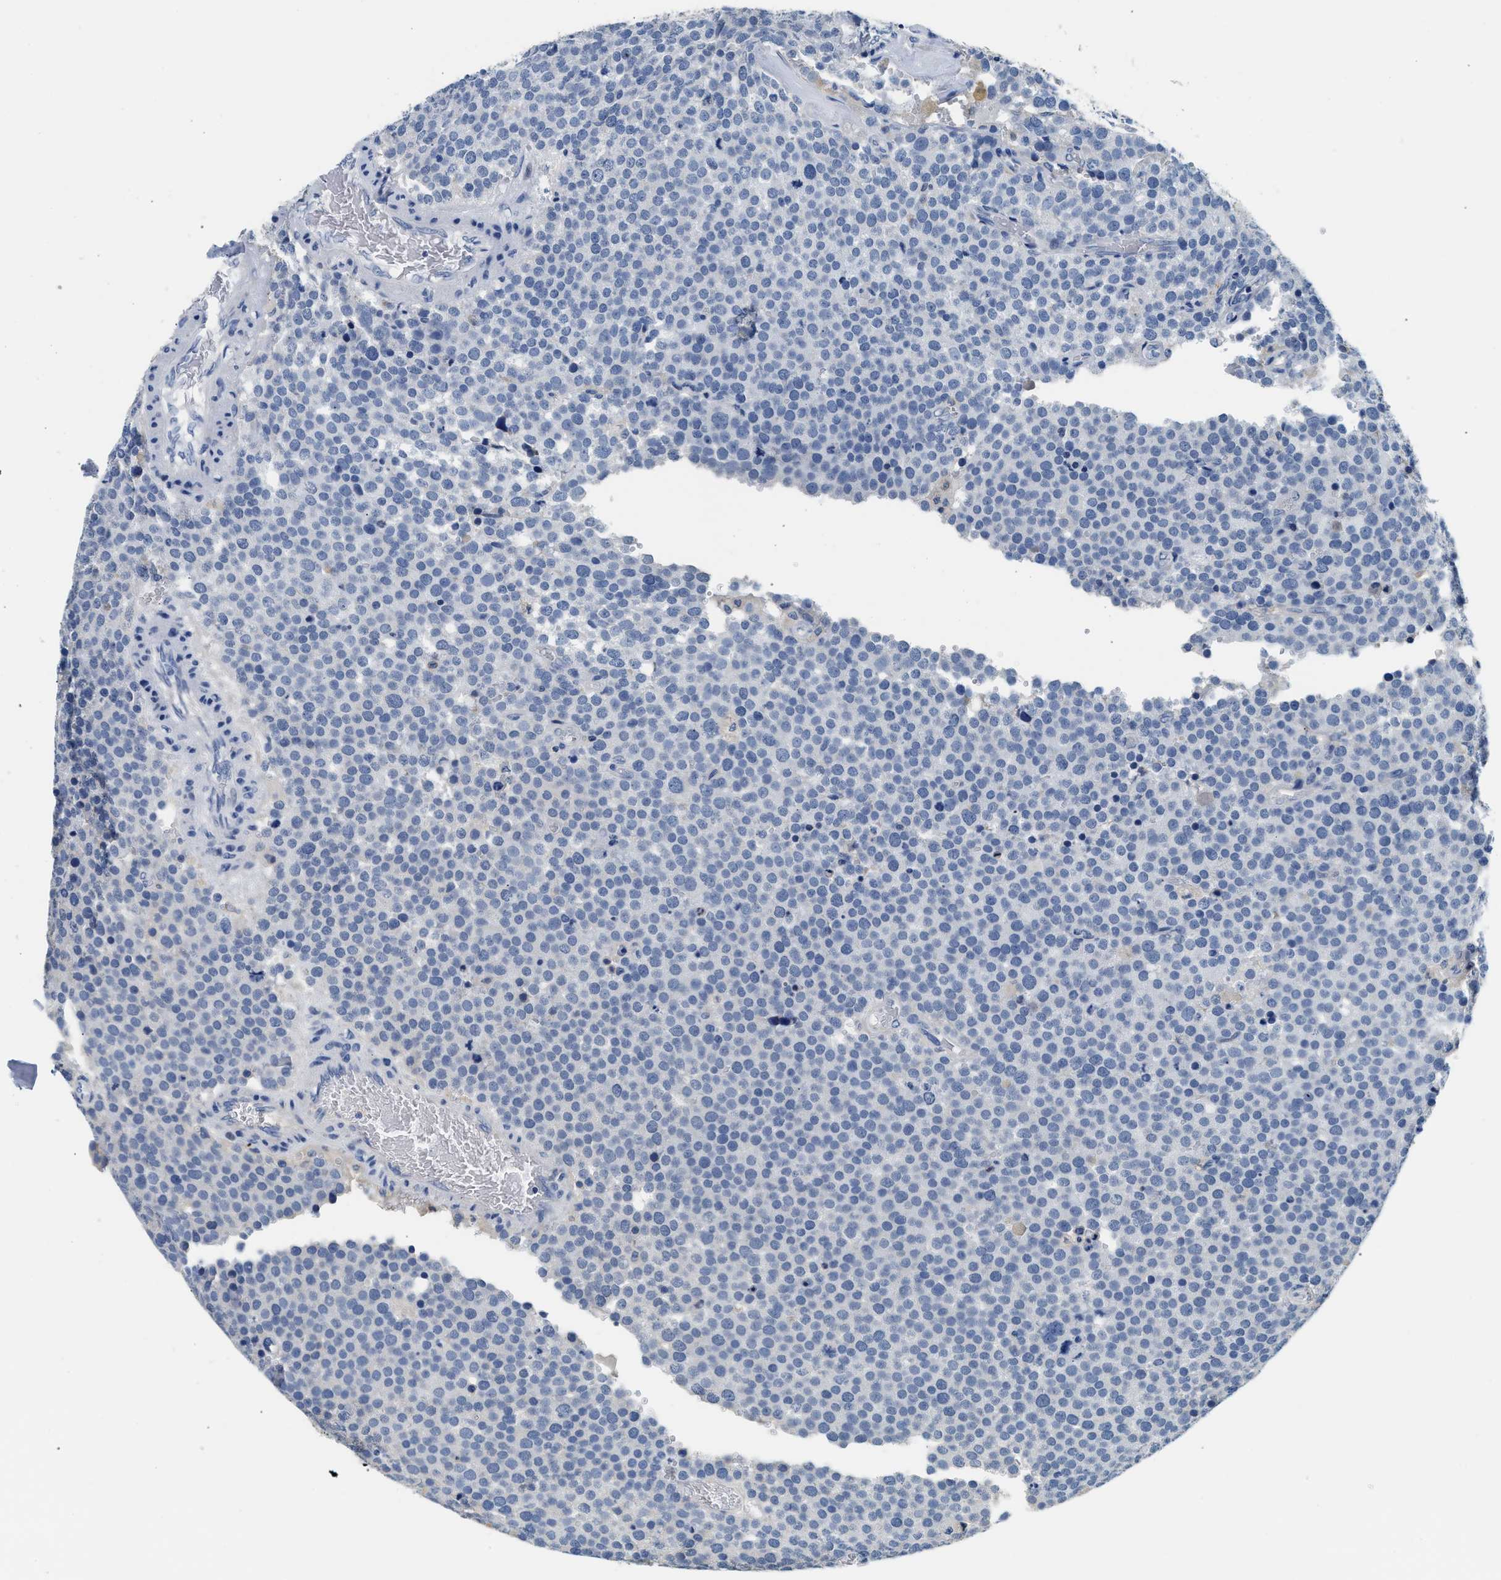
{"staining": {"intensity": "negative", "quantity": "none", "location": "none"}, "tissue": "testis cancer", "cell_type": "Tumor cells", "image_type": "cancer", "snomed": [{"axis": "morphology", "description": "Normal tissue, NOS"}, {"axis": "morphology", "description": "Seminoma, NOS"}, {"axis": "topography", "description": "Testis"}], "caption": "Testis cancer was stained to show a protein in brown. There is no significant staining in tumor cells.", "gene": "PCK2", "patient": {"sex": "male", "age": 71}}